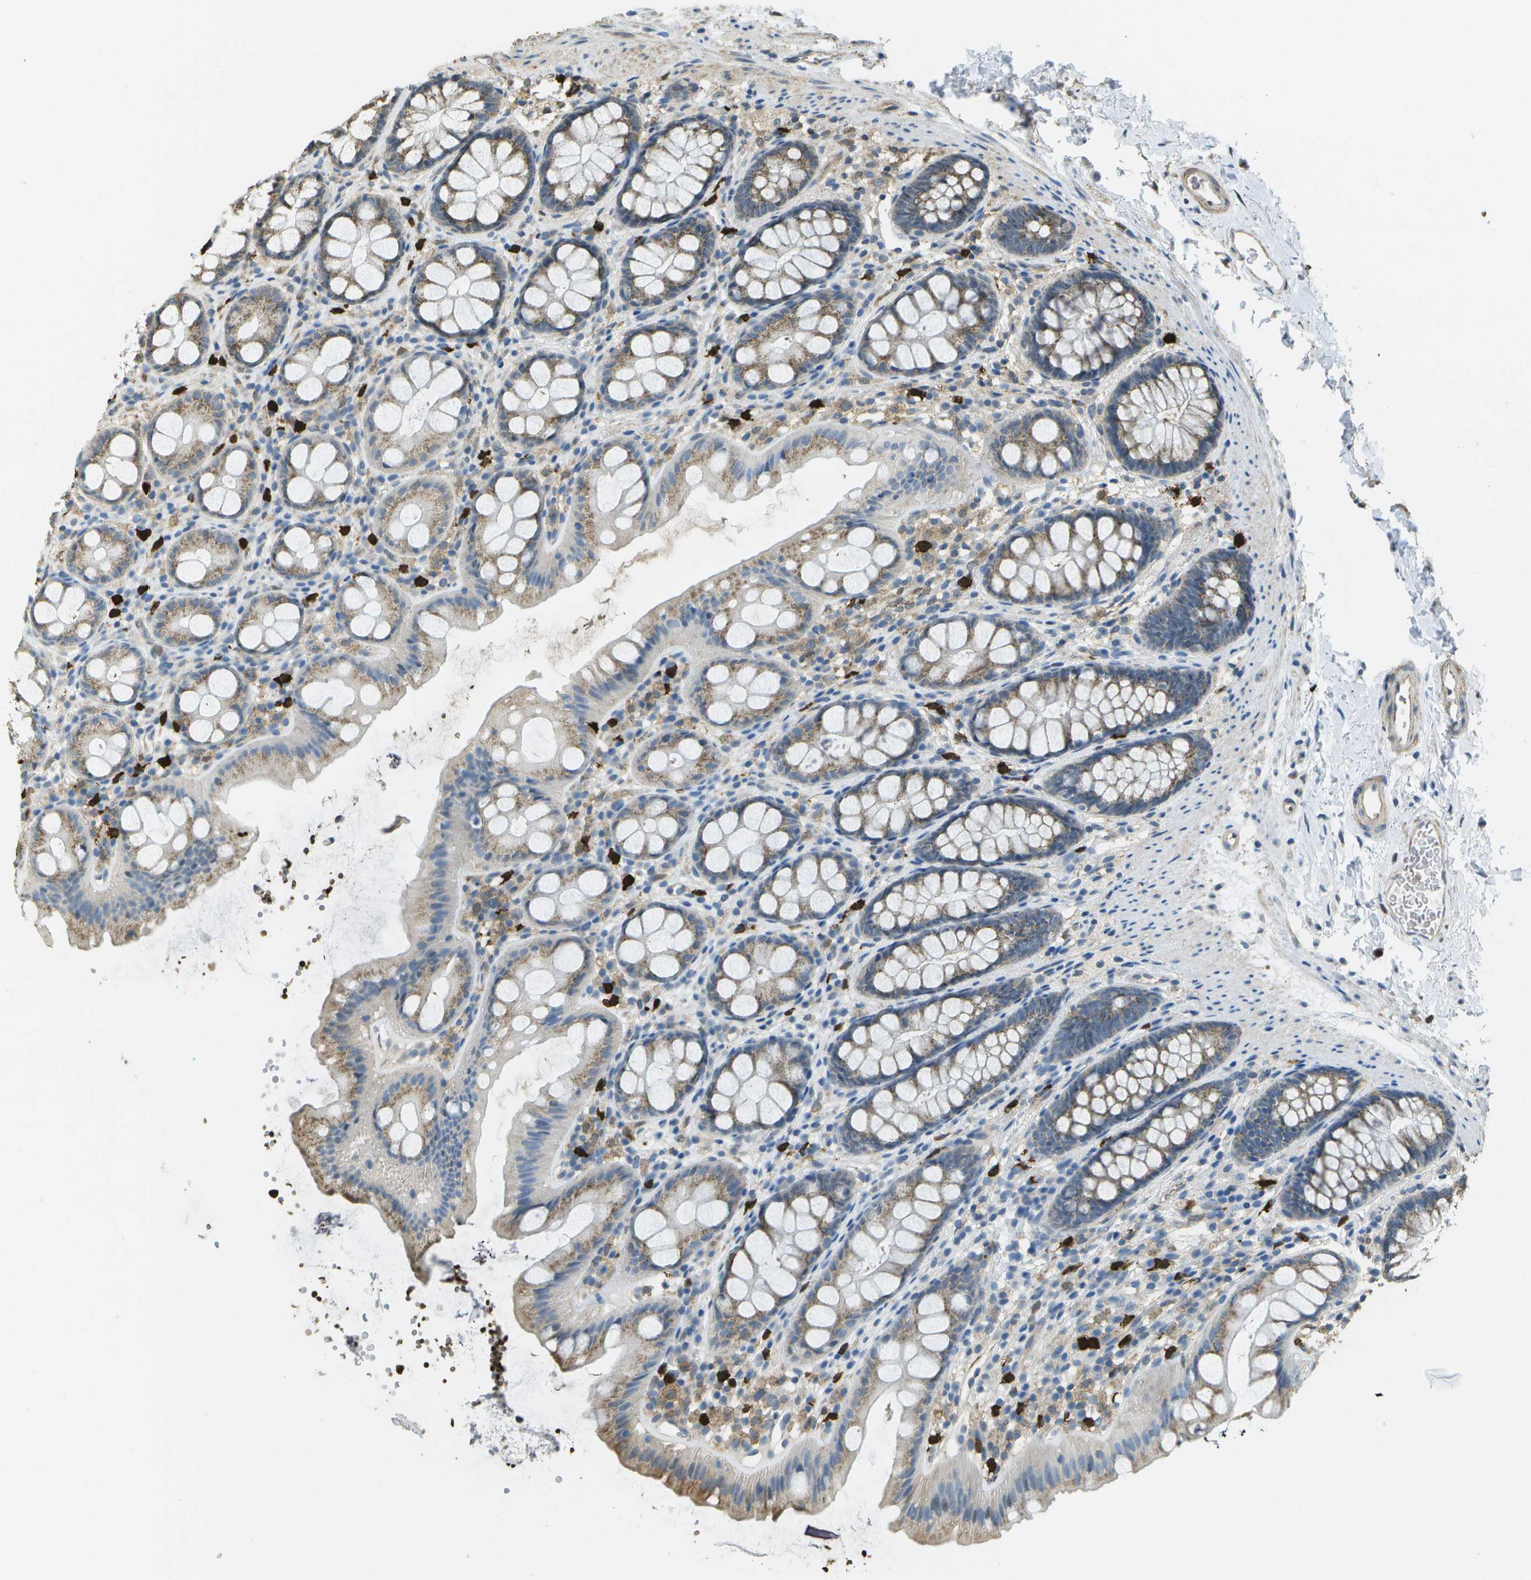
{"staining": {"intensity": "weak", "quantity": "25%-75%", "location": "cytoplasmic/membranous"}, "tissue": "rectum", "cell_type": "Glandular cells", "image_type": "normal", "snomed": [{"axis": "morphology", "description": "Normal tissue, NOS"}, {"axis": "topography", "description": "Rectum"}], "caption": "Rectum stained with immunohistochemistry (IHC) reveals weak cytoplasmic/membranous staining in about 25%-75% of glandular cells. The staining was performed using DAB to visualize the protein expression in brown, while the nuclei were stained in blue with hematoxylin (Magnification: 20x).", "gene": "CACHD1", "patient": {"sex": "female", "age": 65}}